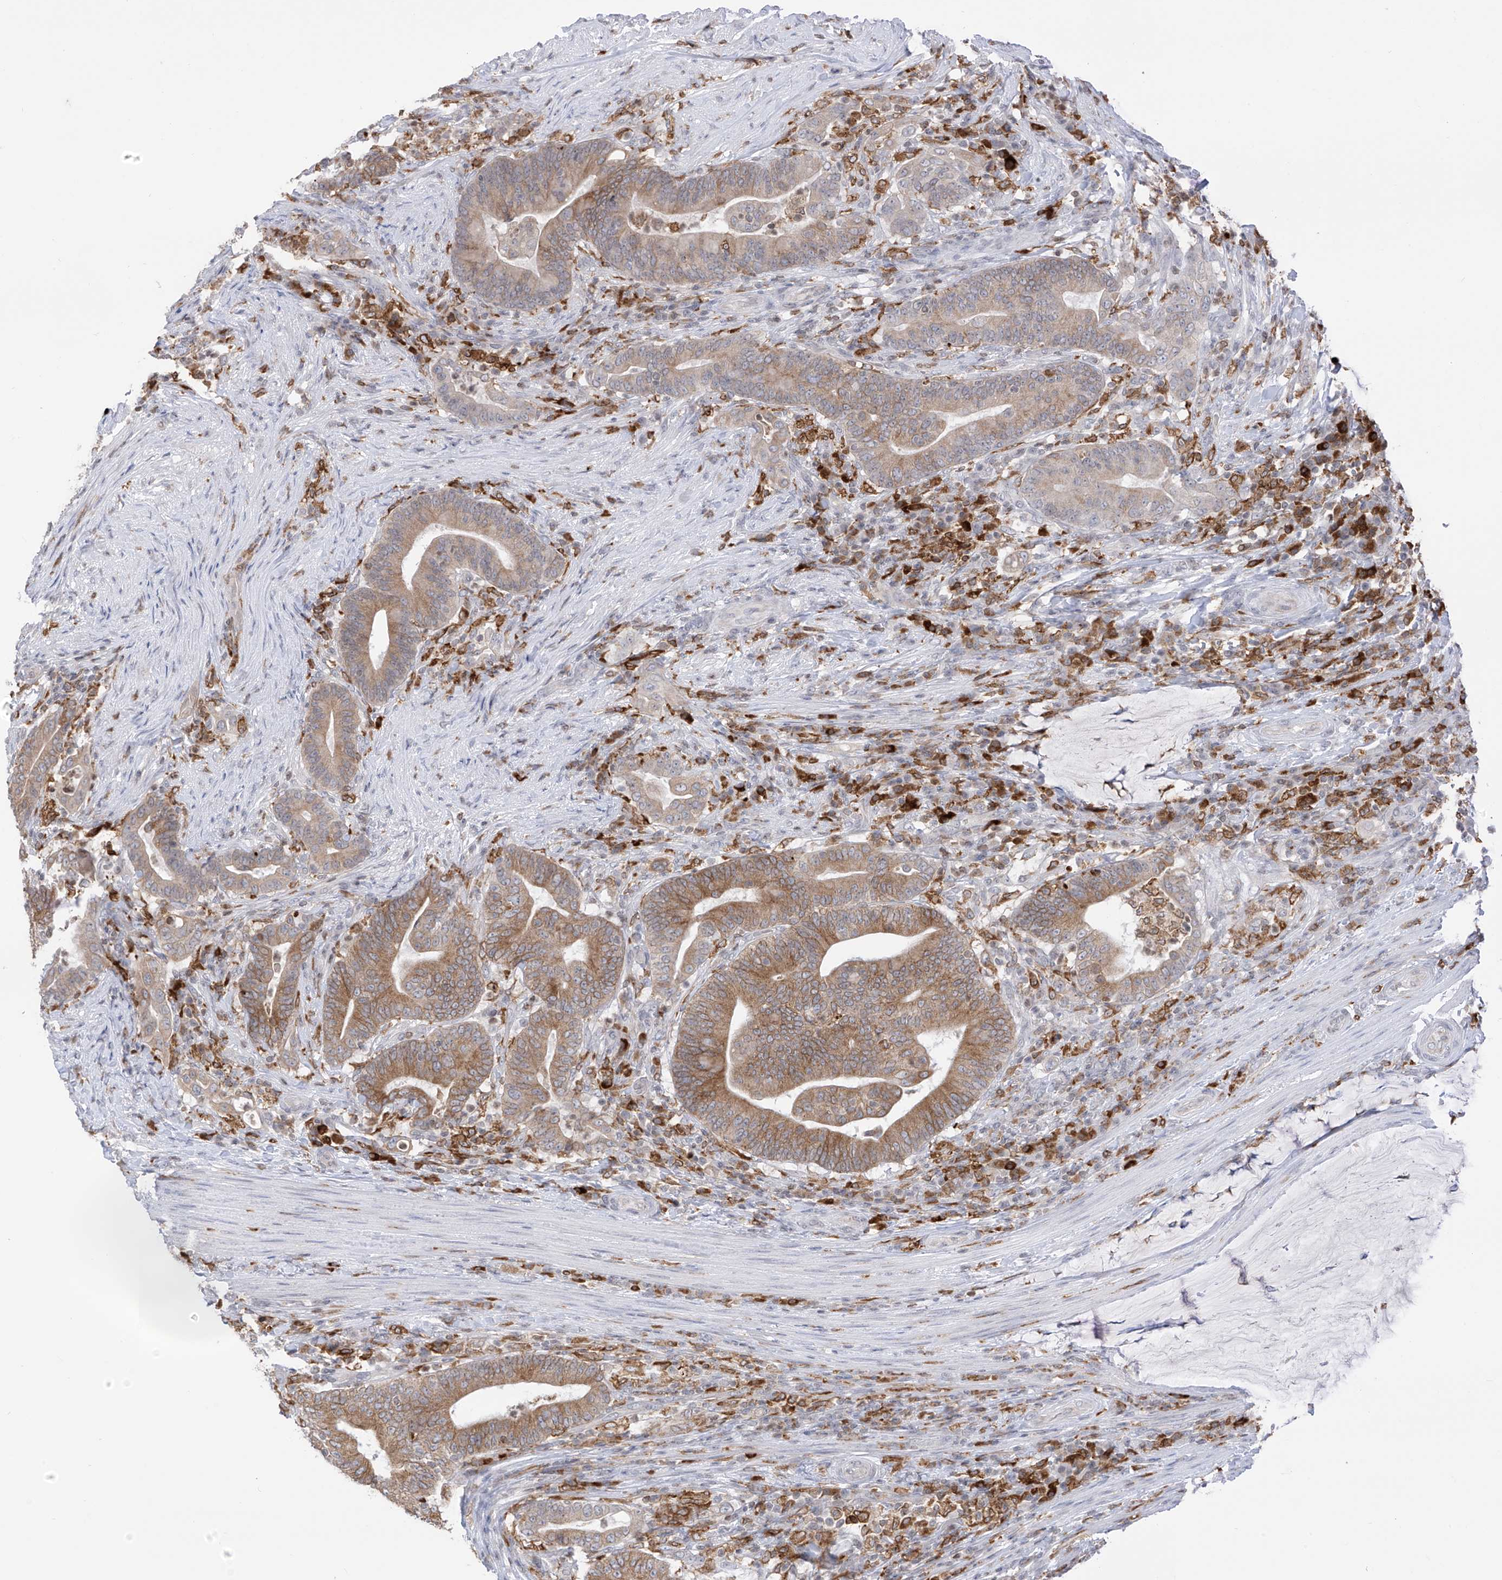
{"staining": {"intensity": "moderate", "quantity": ">75%", "location": "cytoplasmic/membranous"}, "tissue": "colorectal cancer", "cell_type": "Tumor cells", "image_type": "cancer", "snomed": [{"axis": "morphology", "description": "Normal tissue, NOS"}, {"axis": "morphology", "description": "Adenocarcinoma, NOS"}, {"axis": "topography", "description": "Colon"}], "caption": "Protein staining of colorectal cancer tissue reveals moderate cytoplasmic/membranous staining in approximately >75% of tumor cells.", "gene": "TBXAS1", "patient": {"sex": "female", "age": 66}}